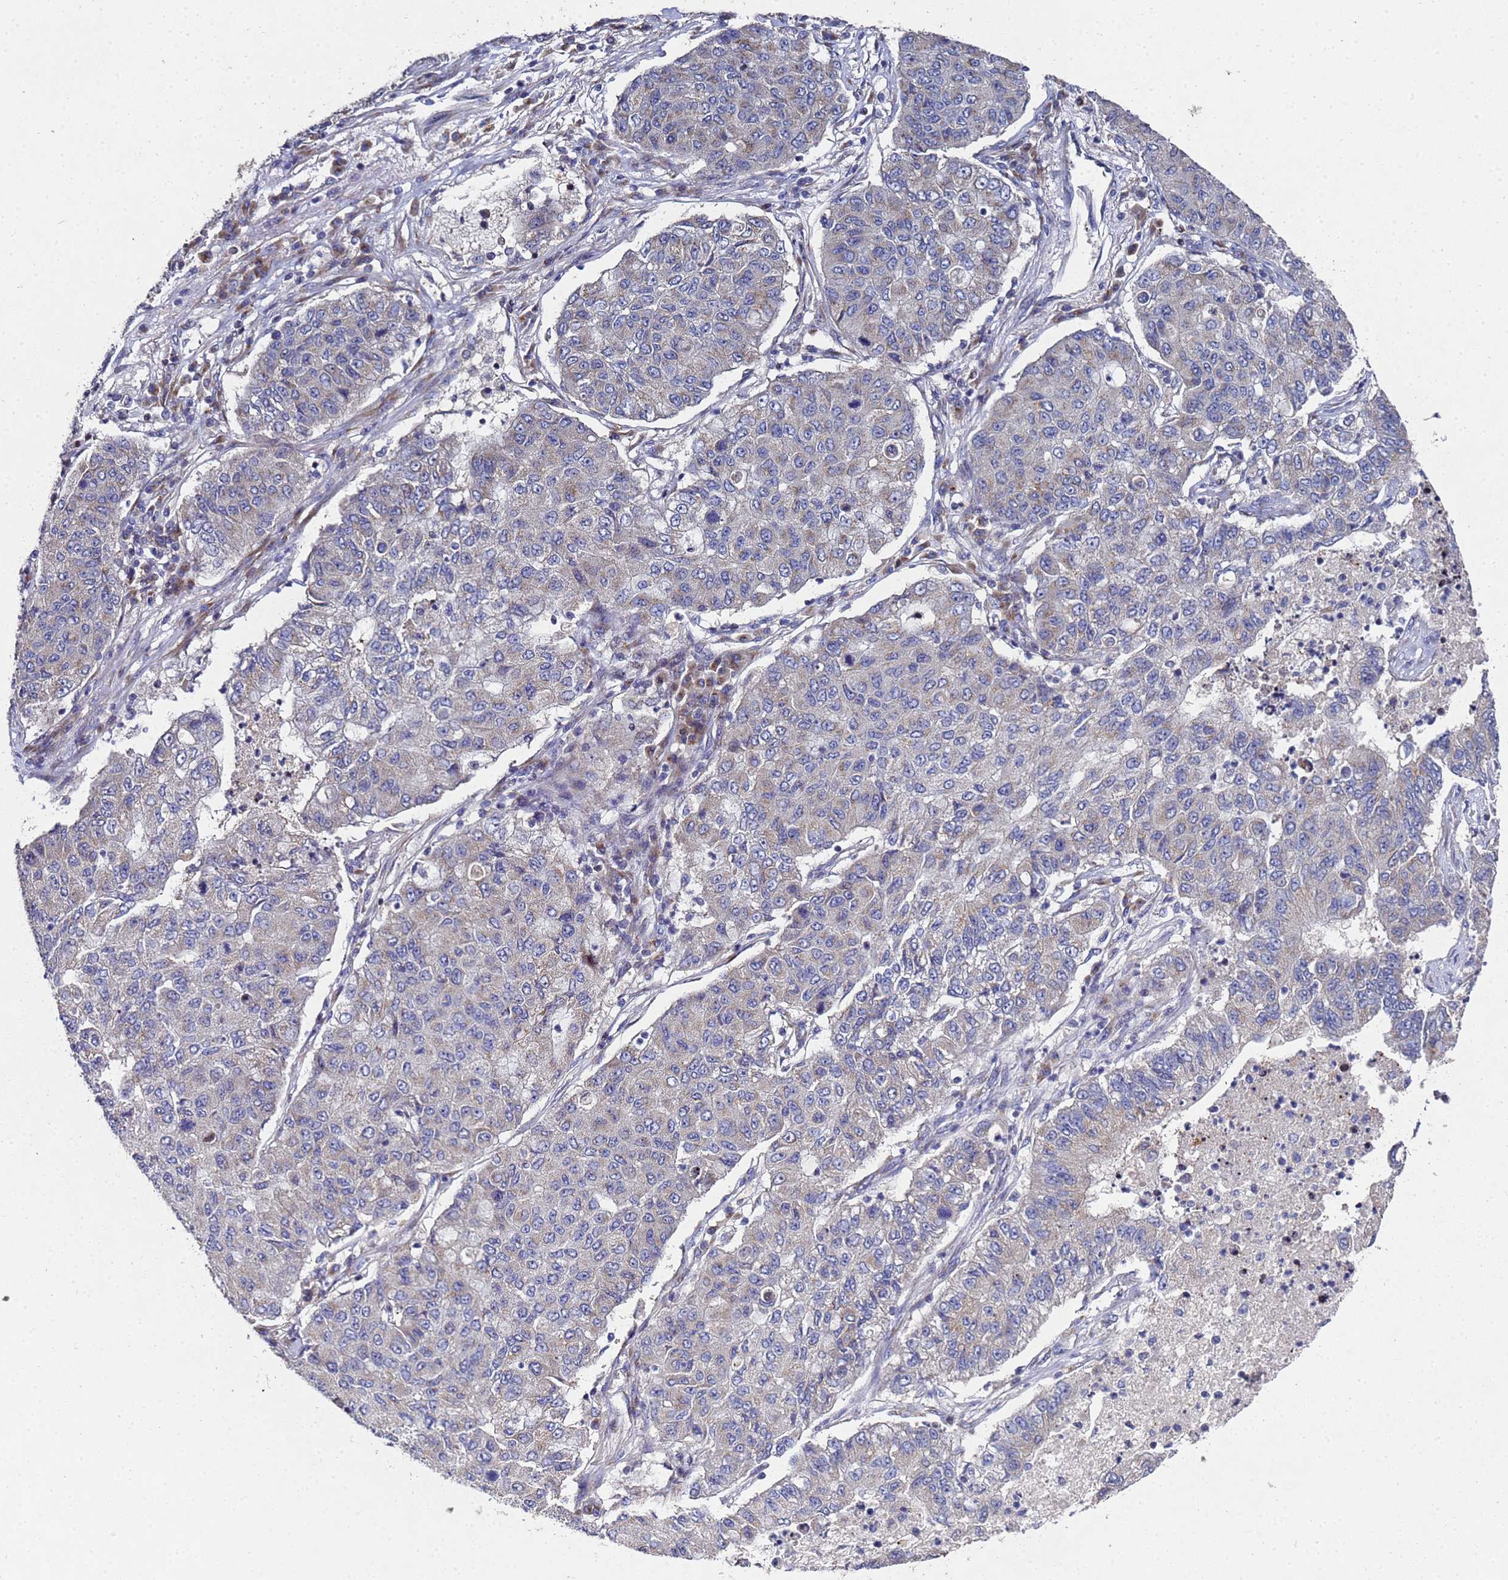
{"staining": {"intensity": "moderate", "quantity": "<25%", "location": "cytoplasmic/membranous"}, "tissue": "lung cancer", "cell_type": "Tumor cells", "image_type": "cancer", "snomed": [{"axis": "morphology", "description": "Squamous cell carcinoma, NOS"}, {"axis": "topography", "description": "Lung"}], "caption": "A low amount of moderate cytoplasmic/membranous expression is seen in approximately <25% of tumor cells in lung squamous cell carcinoma tissue.", "gene": "NSUN6", "patient": {"sex": "male", "age": 74}}